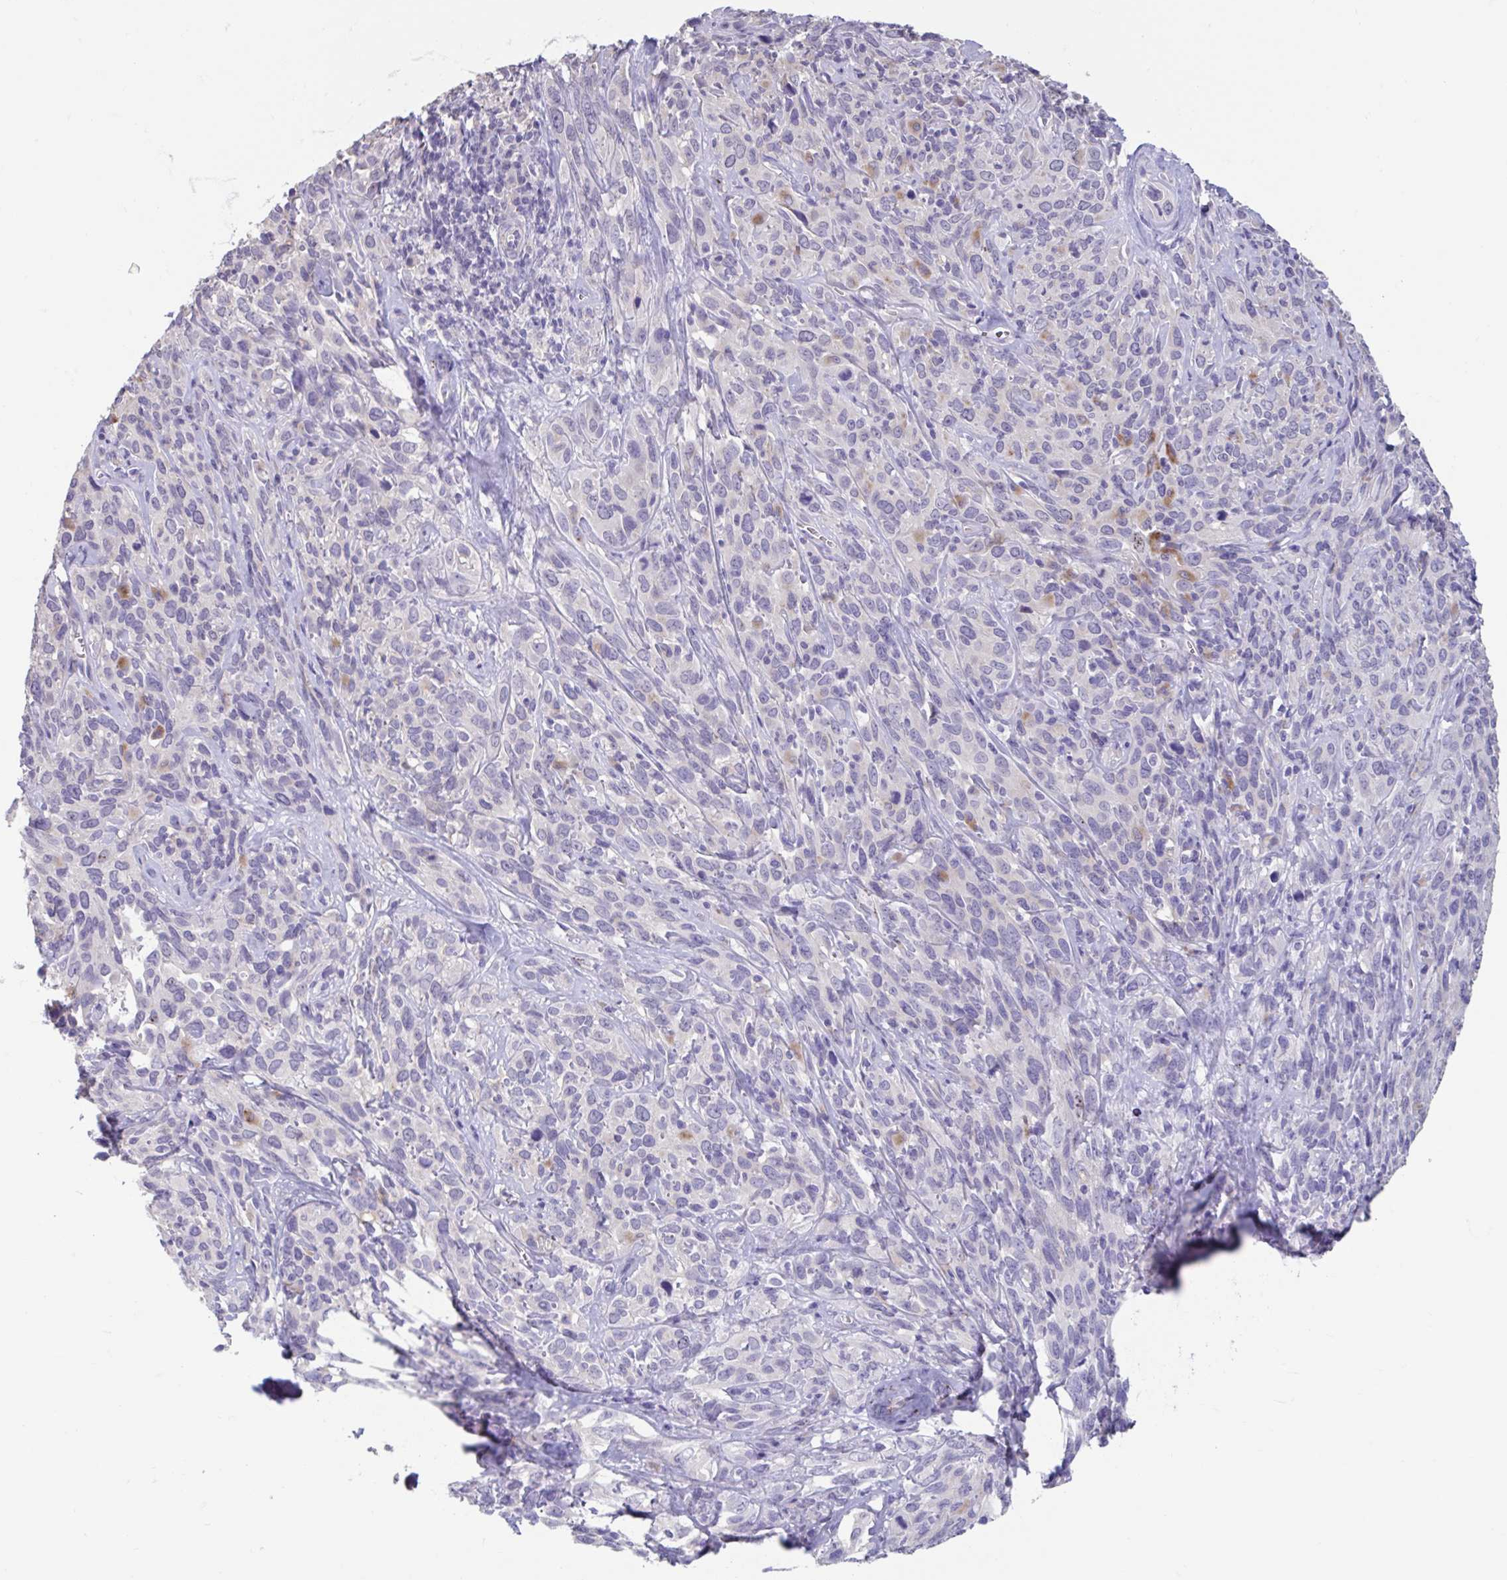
{"staining": {"intensity": "negative", "quantity": "none", "location": "none"}, "tissue": "cervical cancer", "cell_type": "Tumor cells", "image_type": "cancer", "snomed": [{"axis": "morphology", "description": "Normal tissue, NOS"}, {"axis": "morphology", "description": "Squamous cell carcinoma, NOS"}, {"axis": "topography", "description": "Cervix"}], "caption": "An immunohistochemistry (IHC) image of cervical squamous cell carcinoma is shown. There is no staining in tumor cells of cervical squamous cell carcinoma. (DAB (3,3'-diaminobenzidine) immunohistochemistry (IHC) with hematoxylin counter stain).", "gene": "GPR162", "patient": {"sex": "female", "age": 51}}